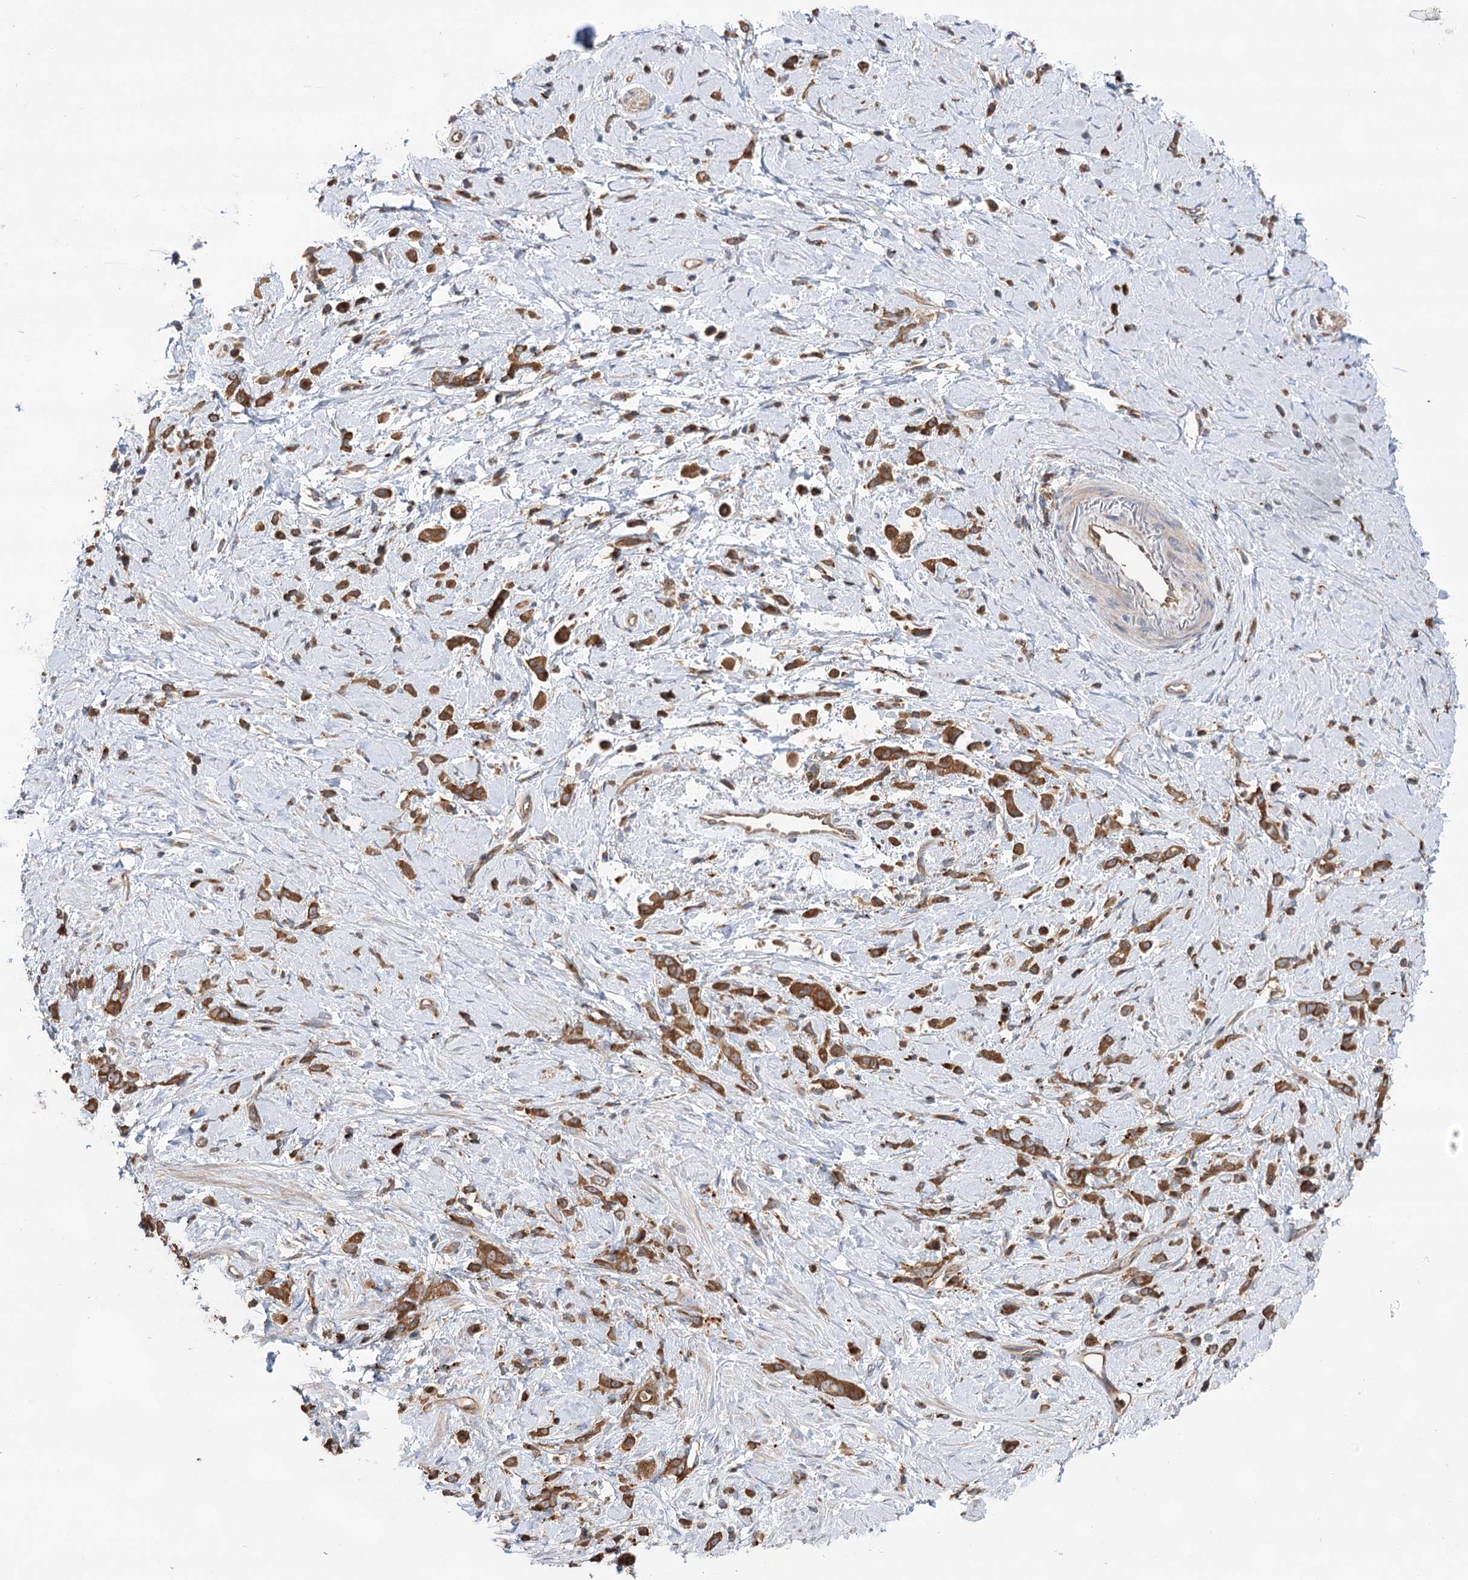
{"staining": {"intensity": "moderate", "quantity": ">75%", "location": "cytoplasmic/membranous"}, "tissue": "stomach cancer", "cell_type": "Tumor cells", "image_type": "cancer", "snomed": [{"axis": "morphology", "description": "Adenocarcinoma, NOS"}, {"axis": "topography", "description": "Stomach"}], "caption": "Moderate cytoplasmic/membranous staining is identified in about >75% of tumor cells in adenocarcinoma (stomach). The staining was performed using DAB to visualize the protein expression in brown, while the nuclei were stained in blue with hematoxylin (Magnification: 20x).", "gene": "VPS37B", "patient": {"sex": "female", "age": 60}}